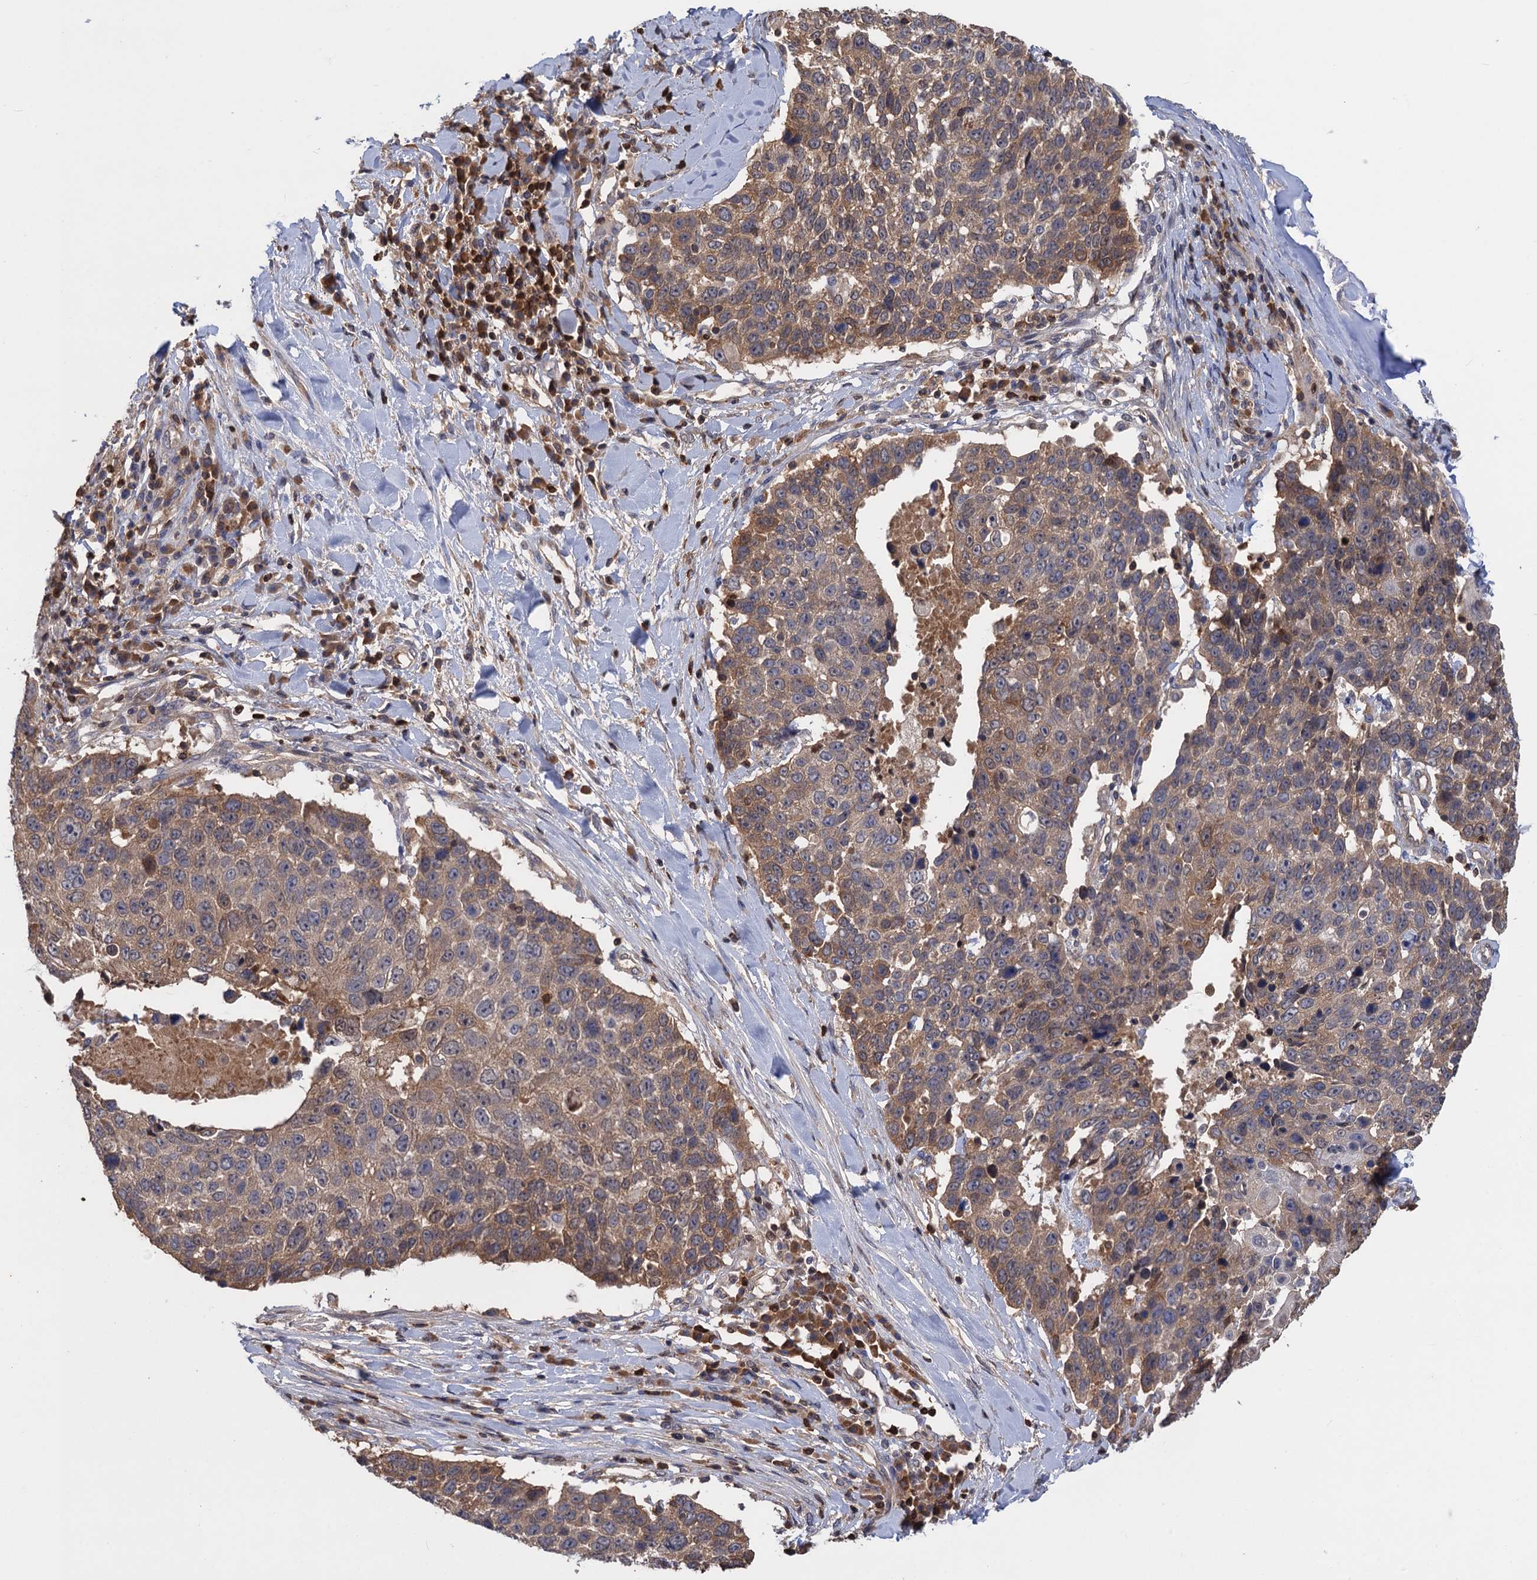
{"staining": {"intensity": "weak", "quantity": ">75%", "location": "cytoplasmic/membranous"}, "tissue": "lung cancer", "cell_type": "Tumor cells", "image_type": "cancer", "snomed": [{"axis": "morphology", "description": "Squamous cell carcinoma, NOS"}, {"axis": "topography", "description": "Lung"}], "caption": "Immunohistochemical staining of human lung squamous cell carcinoma demonstrates low levels of weak cytoplasmic/membranous staining in approximately >75% of tumor cells.", "gene": "DGKA", "patient": {"sex": "male", "age": 66}}